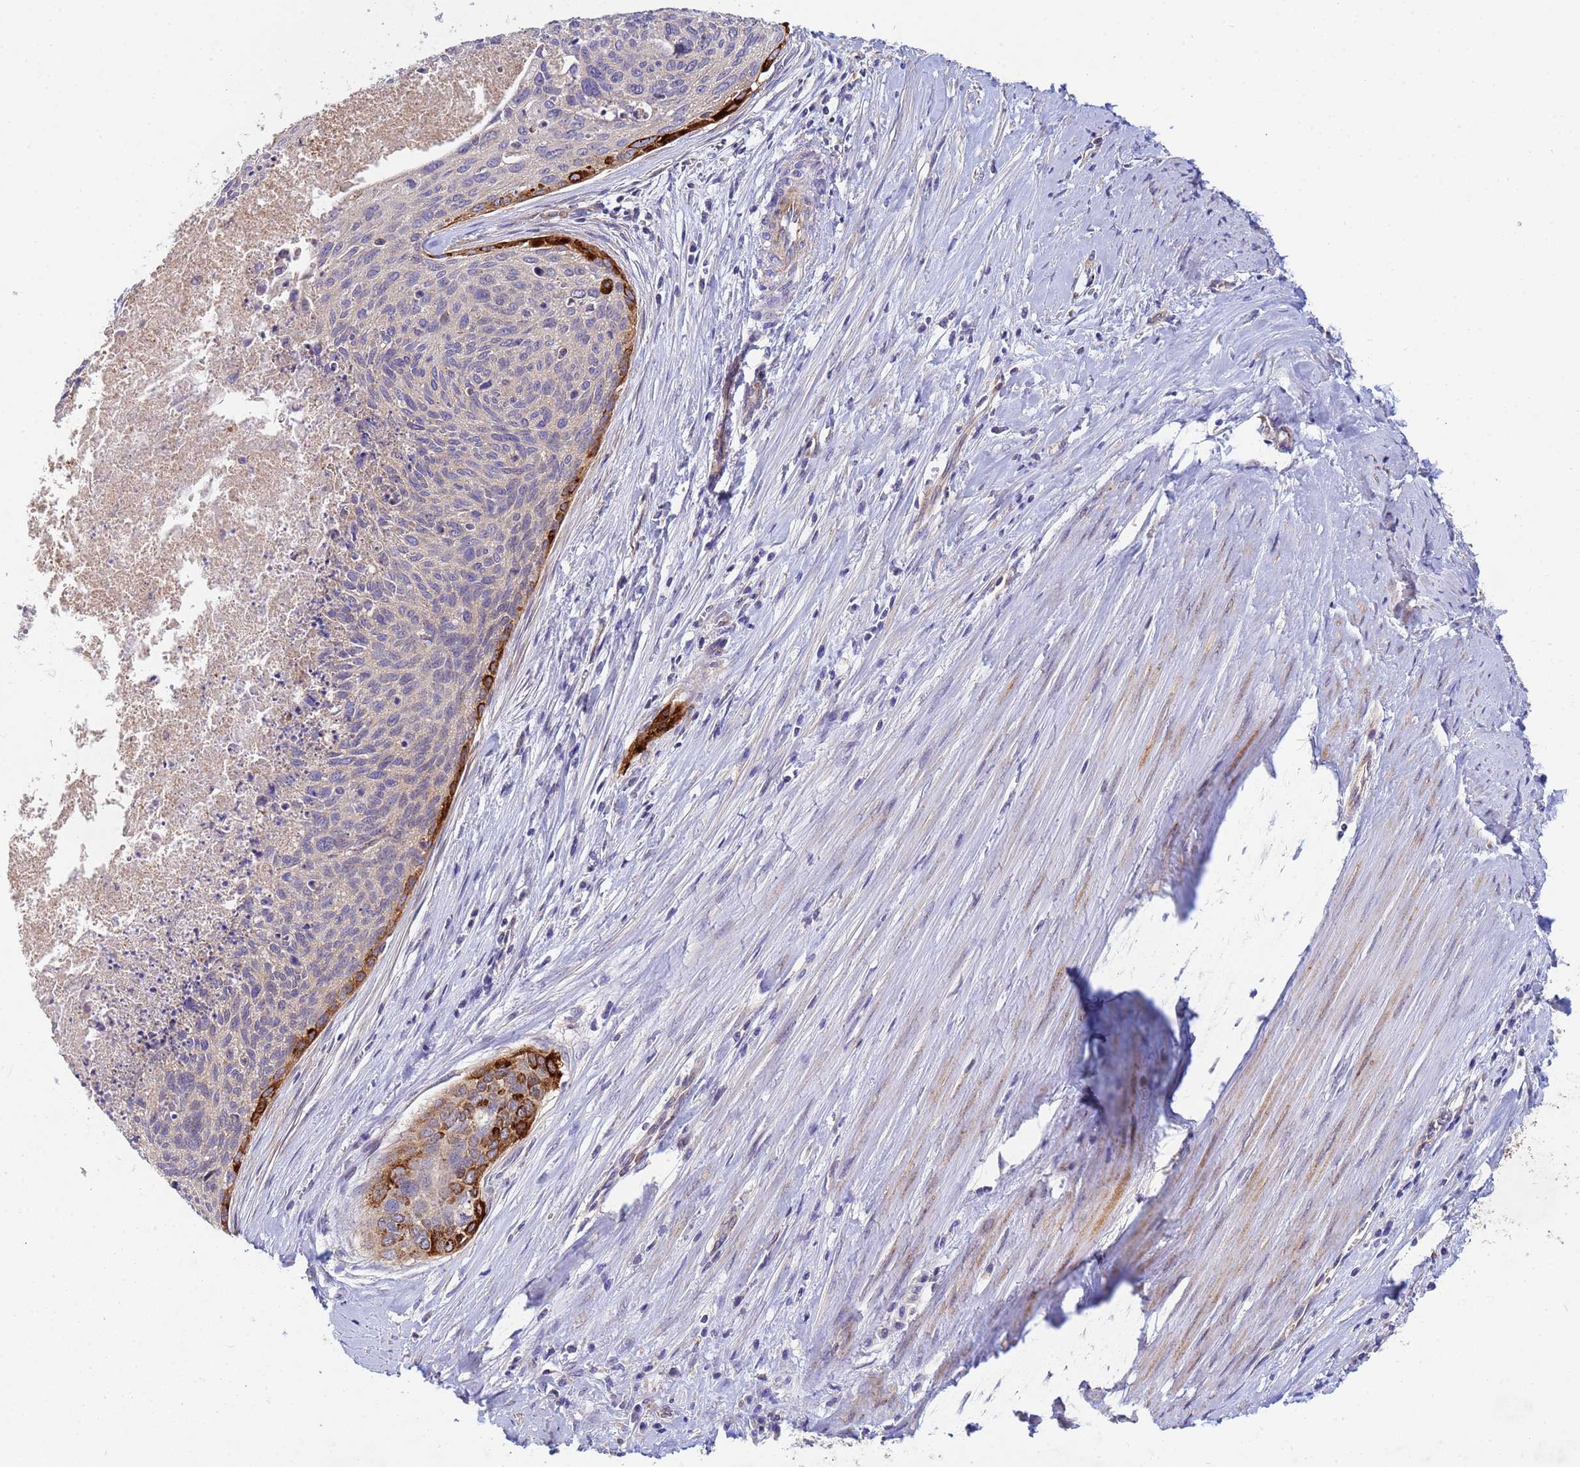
{"staining": {"intensity": "strong", "quantity": "<25%", "location": "cytoplasmic/membranous"}, "tissue": "cervical cancer", "cell_type": "Tumor cells", "image_type": "cancer", "snomed": [{"axis": "morphology", "description": "Squamous cell carcinoma, NOS"}, {"axis": "topography", "description": "Cervix"}], "caption": "Protein positivity by IHC shows strong cytoplasmic/membranous positivity in approximately <25% of tumor cells in cervical squamous cell carcinoma.", "gene": "CDC34", "patient": {"sex": "female", "age": 55}}